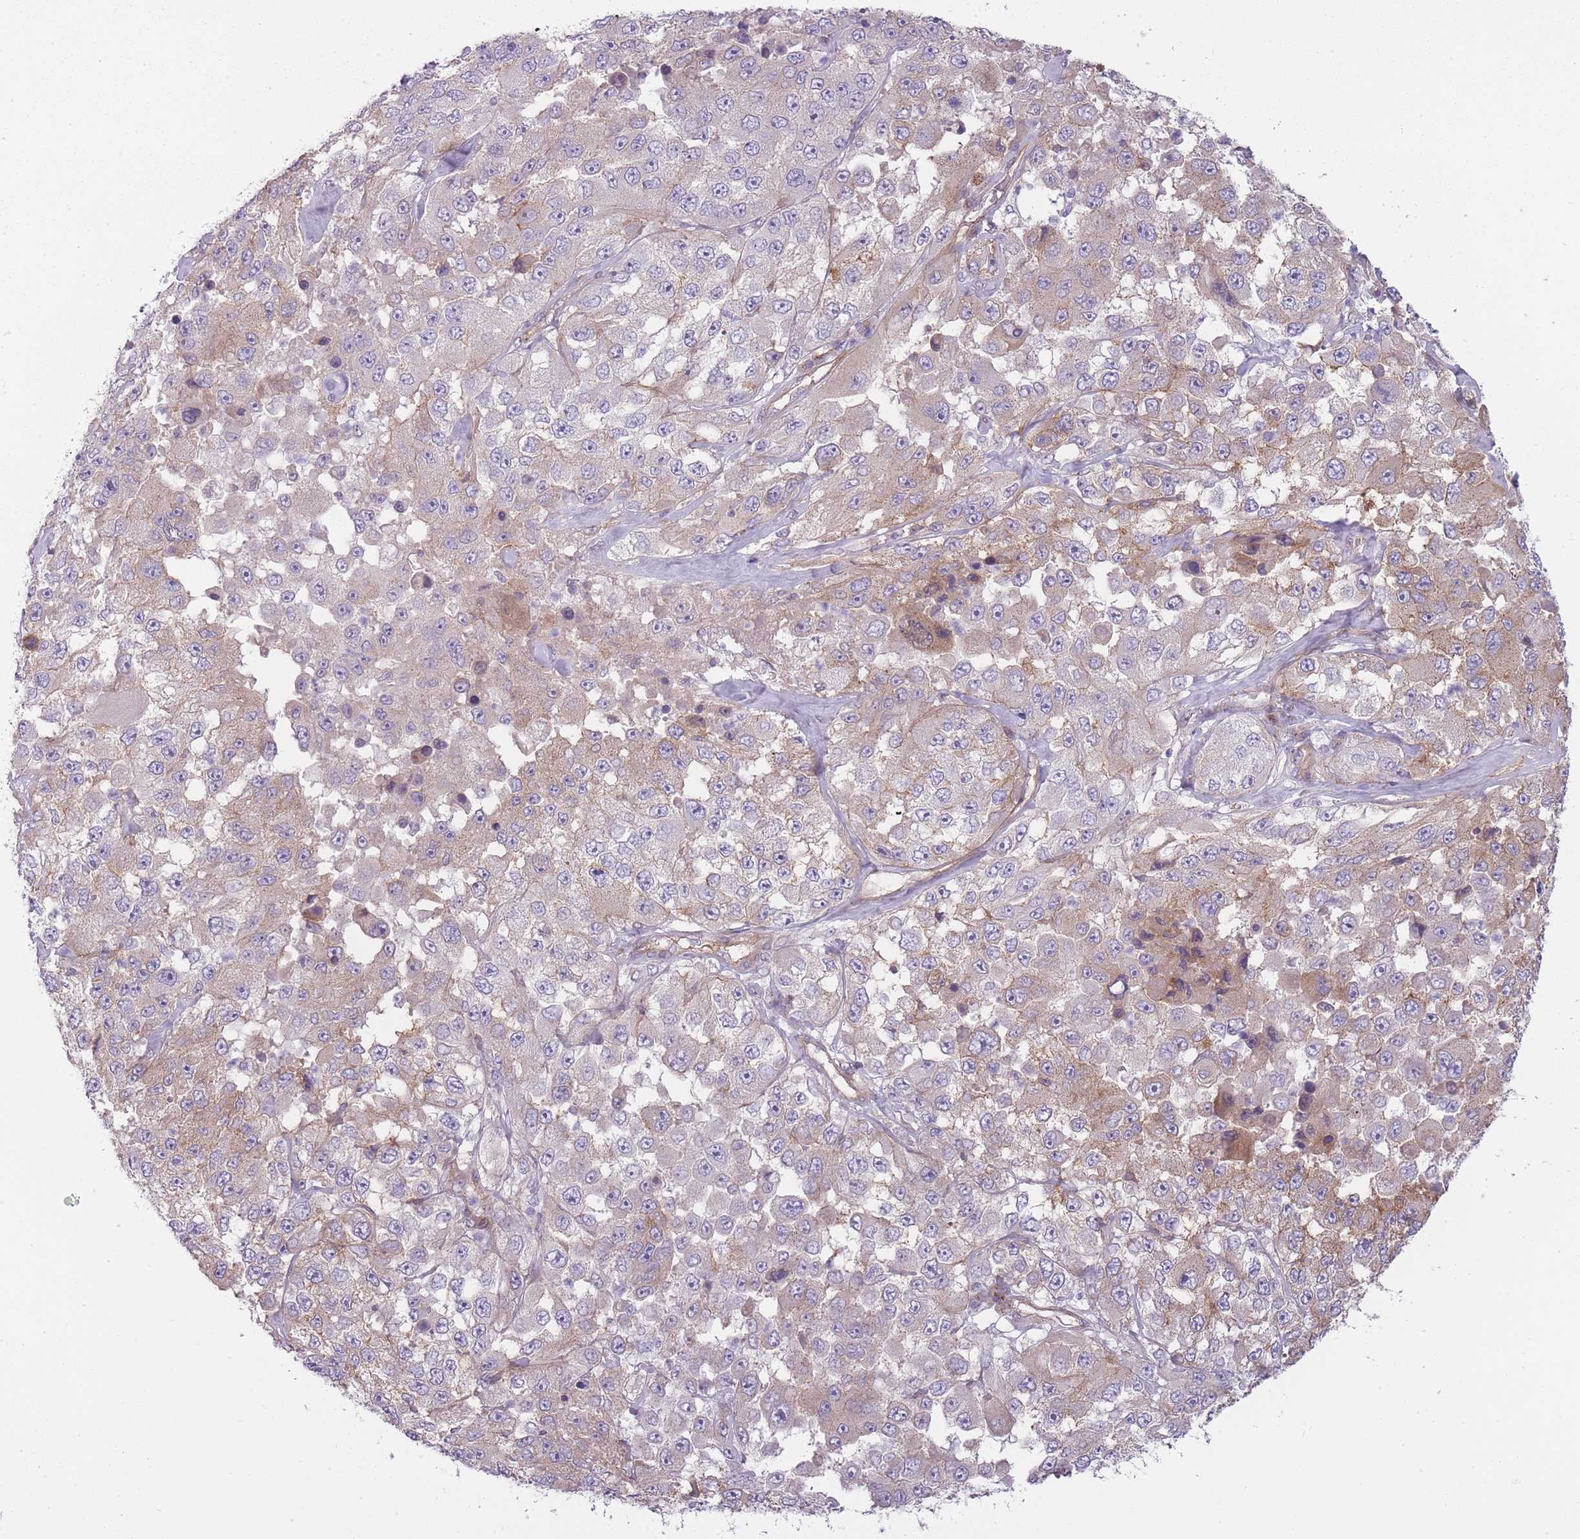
{"staining": {"intensity": "weak", "quantity": "25%-75%", "location": "cytoplasmic/membranous"}, "tissue": "melanoma", "cell_type": "Tumor cells", "image_type": "cancer", "snomed": [{"axis": "morphology", "description": "Malignant melanoma, Metastatic site"}, {"axis": "topography", "description": "Lymph node"}], "caption": "There is low levels of weak cytoplasmic/membranous positivity in tumor cells of malignant melanoma (metastatic site), as demonstrated by immunohistochemical staining (brown color).", "gene": "PGRMC2", "patient": {"sex": "male", "age": 62}}